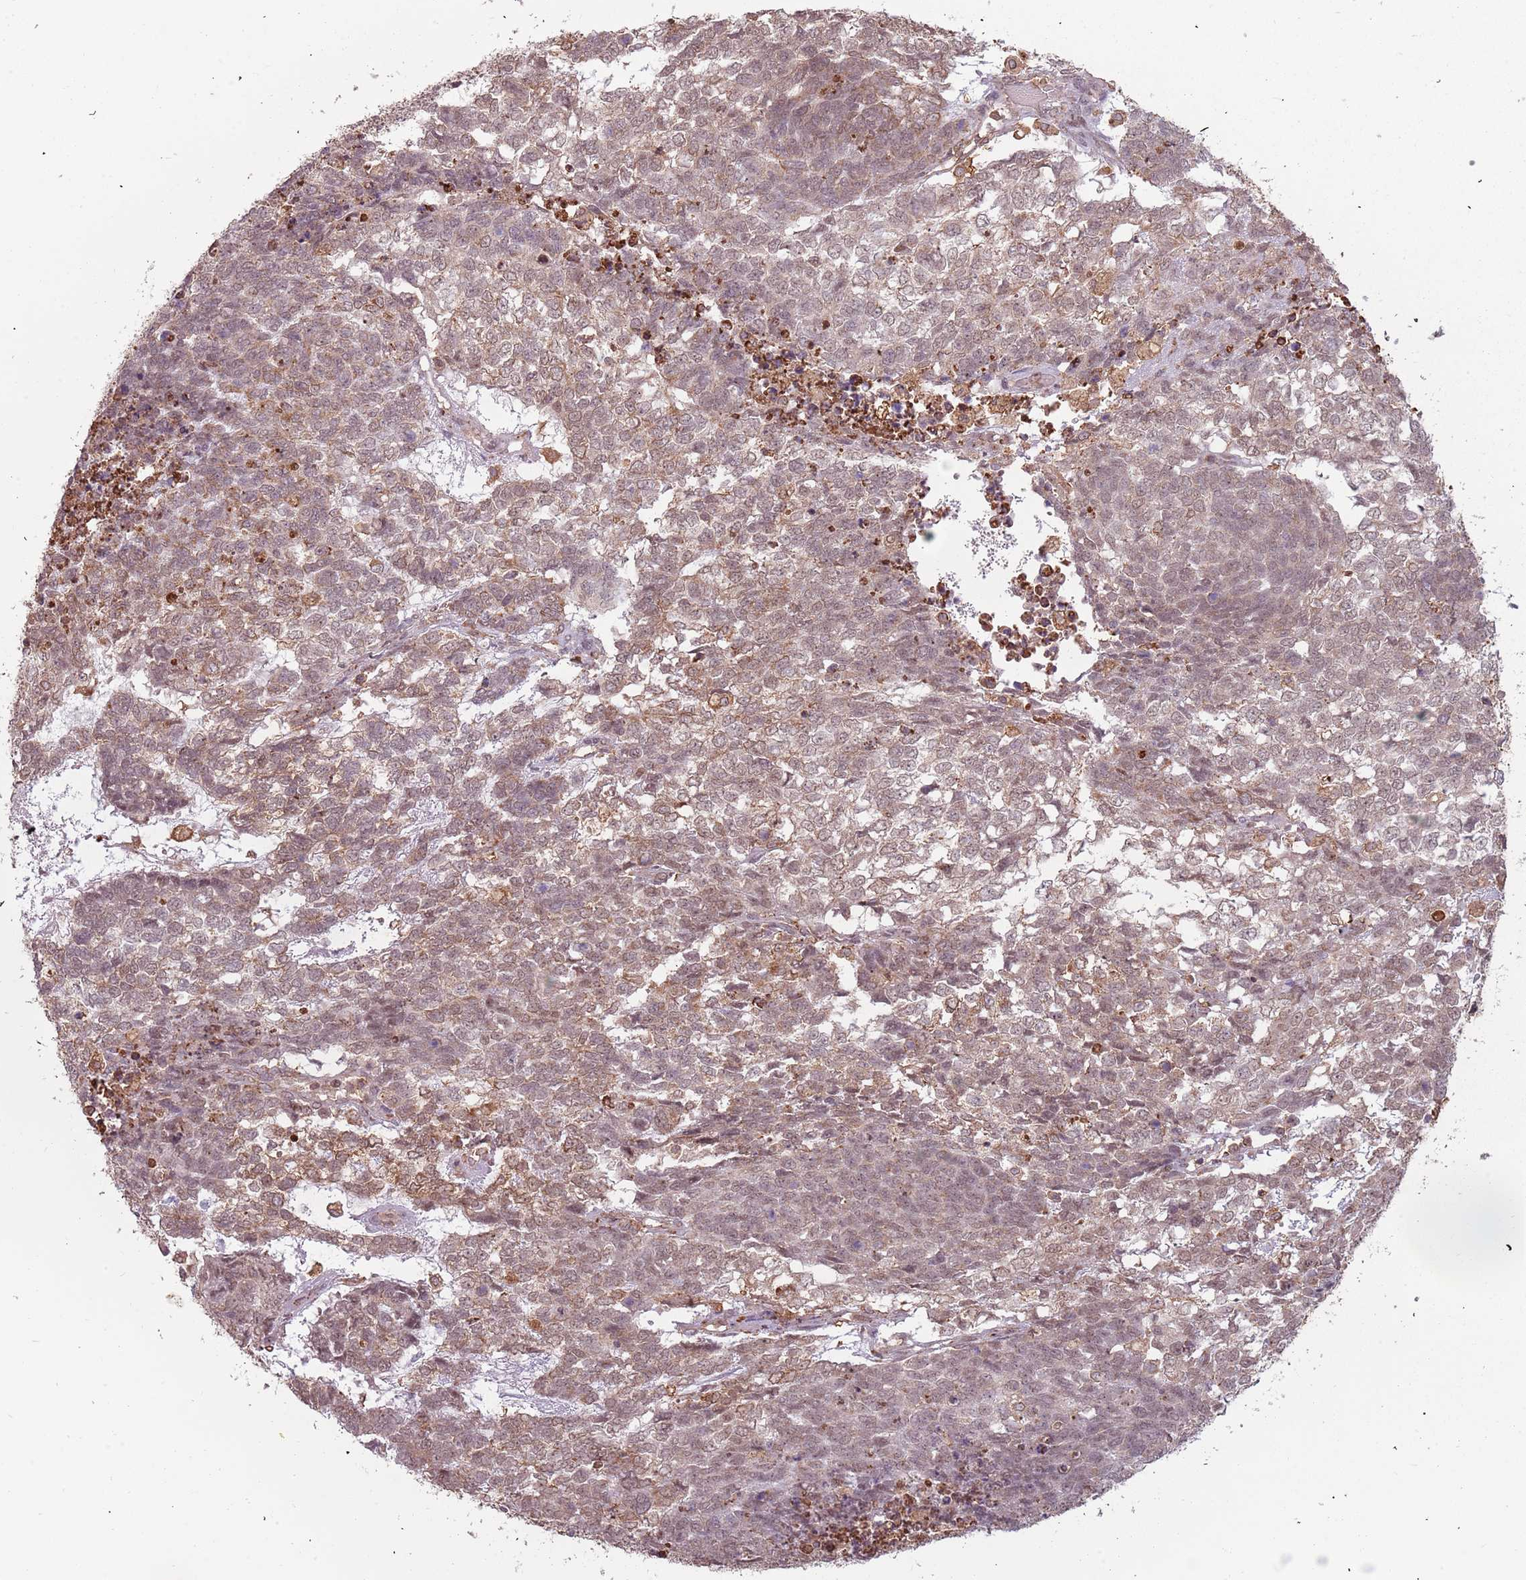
{"staining": {"intensity": "moderate", "quantity": ">75%", "location": "cytoplasmic/membranous,nuclear"}, "tissue": "testis cancer", "cell_type": "Tumor cells", "image_type": "cancer", "snomed": [{"axis": "morphology", "description": "Carcinoma, Embryonal, NOS"}, {"axis": "topography", "description": "Testis"}], "caption": "Moderate cytoplasmic/membranous and nuclear expression is seen in about >75% of tumor cells in testis embryonal carcinoma.", "gene": "ATOSB", "patient": {"sex": "male", "age": 23}}